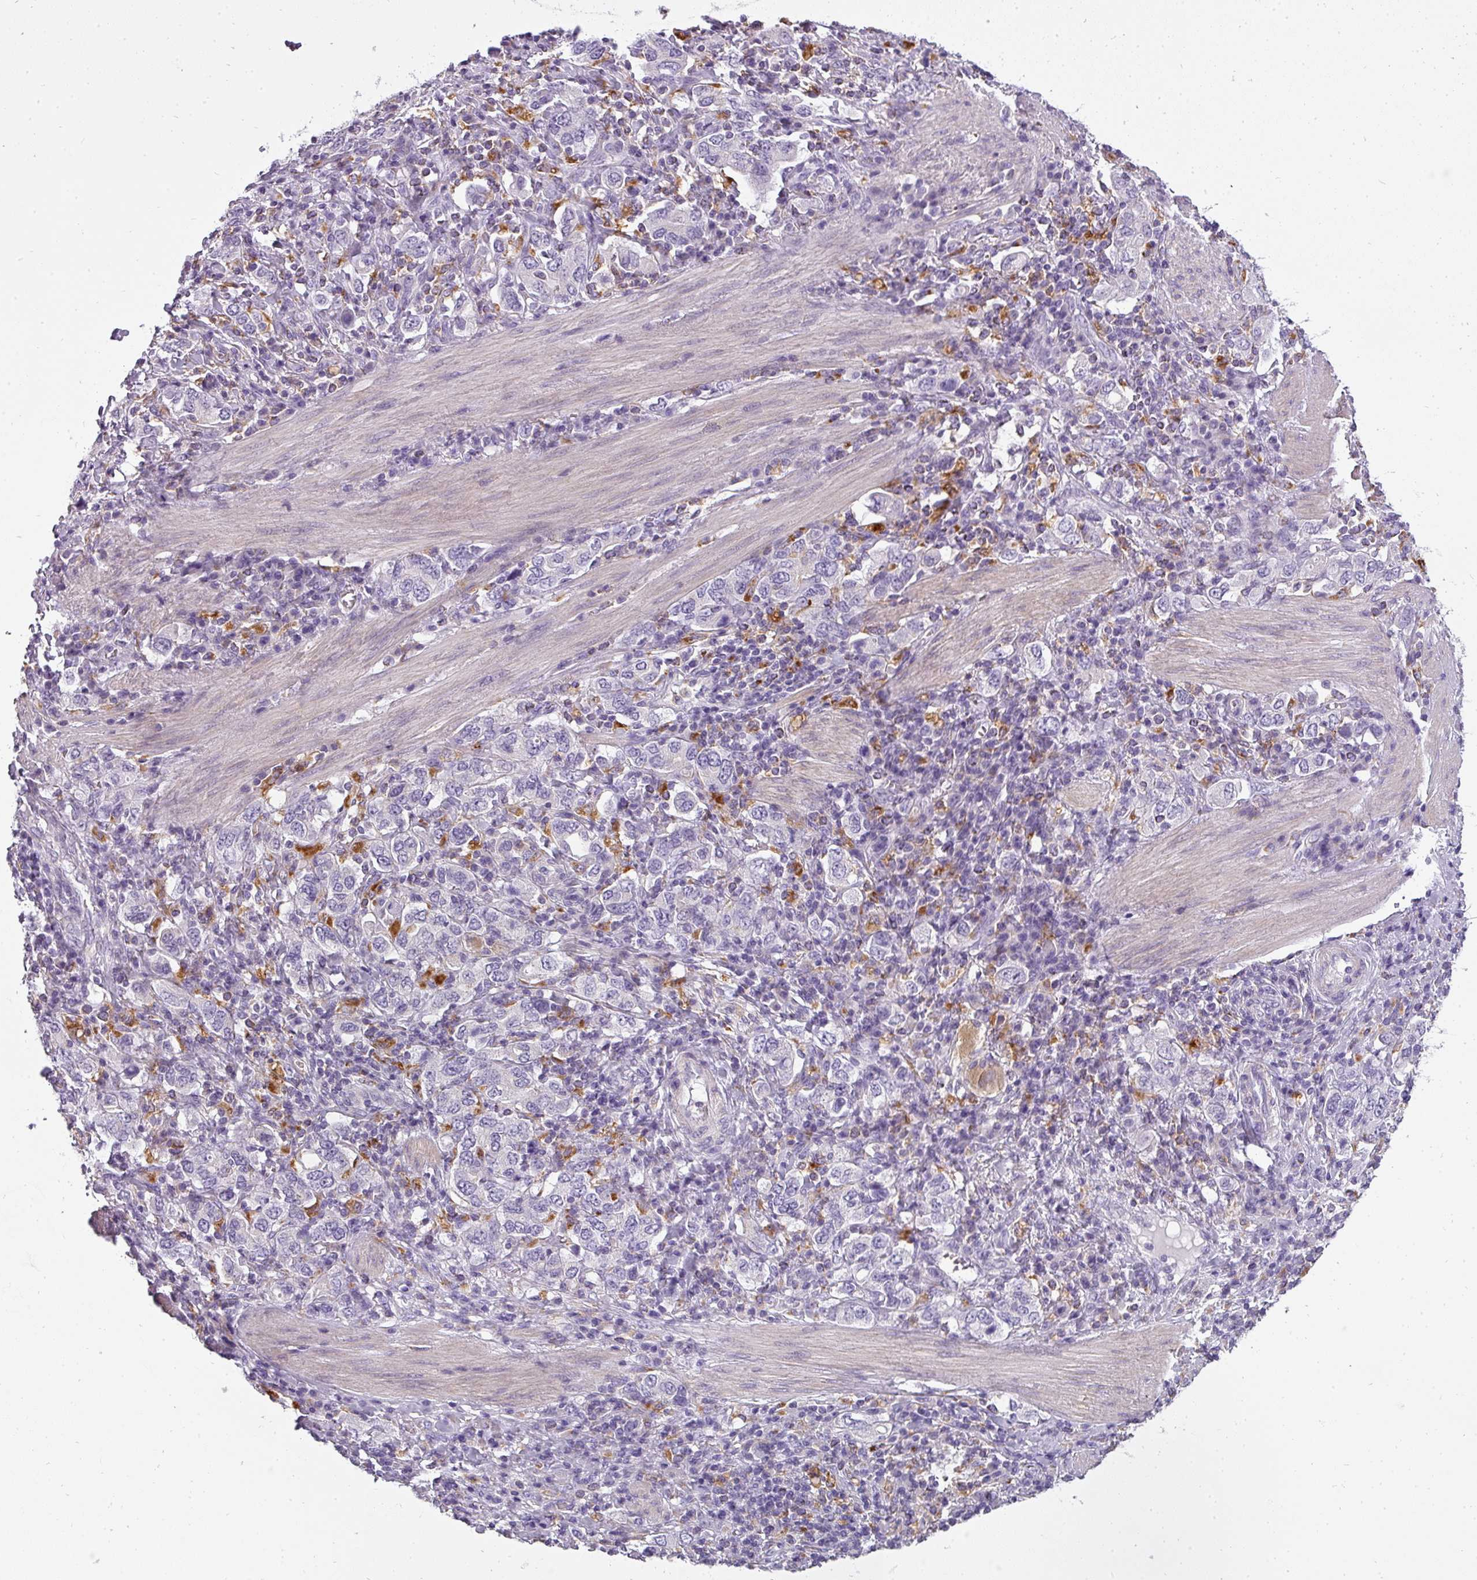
{"staining": {"intensity": "negative", "quantity": "none", "location": "none"}, "tissue": "stomach cancer", "cell_type": "Tumor cells", "image_type": "cancer", "snomed": [{"axis": "morphology", "description": "Adenocarcinoma, NOS"}, {"axis": "topography", "description": "Stomach, upper"}, {"axis": "topography", "description": "Stomach"}], "caption": "DAB immunohistochemical staining of adenocarcinoma (stomach) displays no significant positivity in tumor cells.", "gene": "ATP6V1D", "patient": {"sex": "male", "age": 62}}